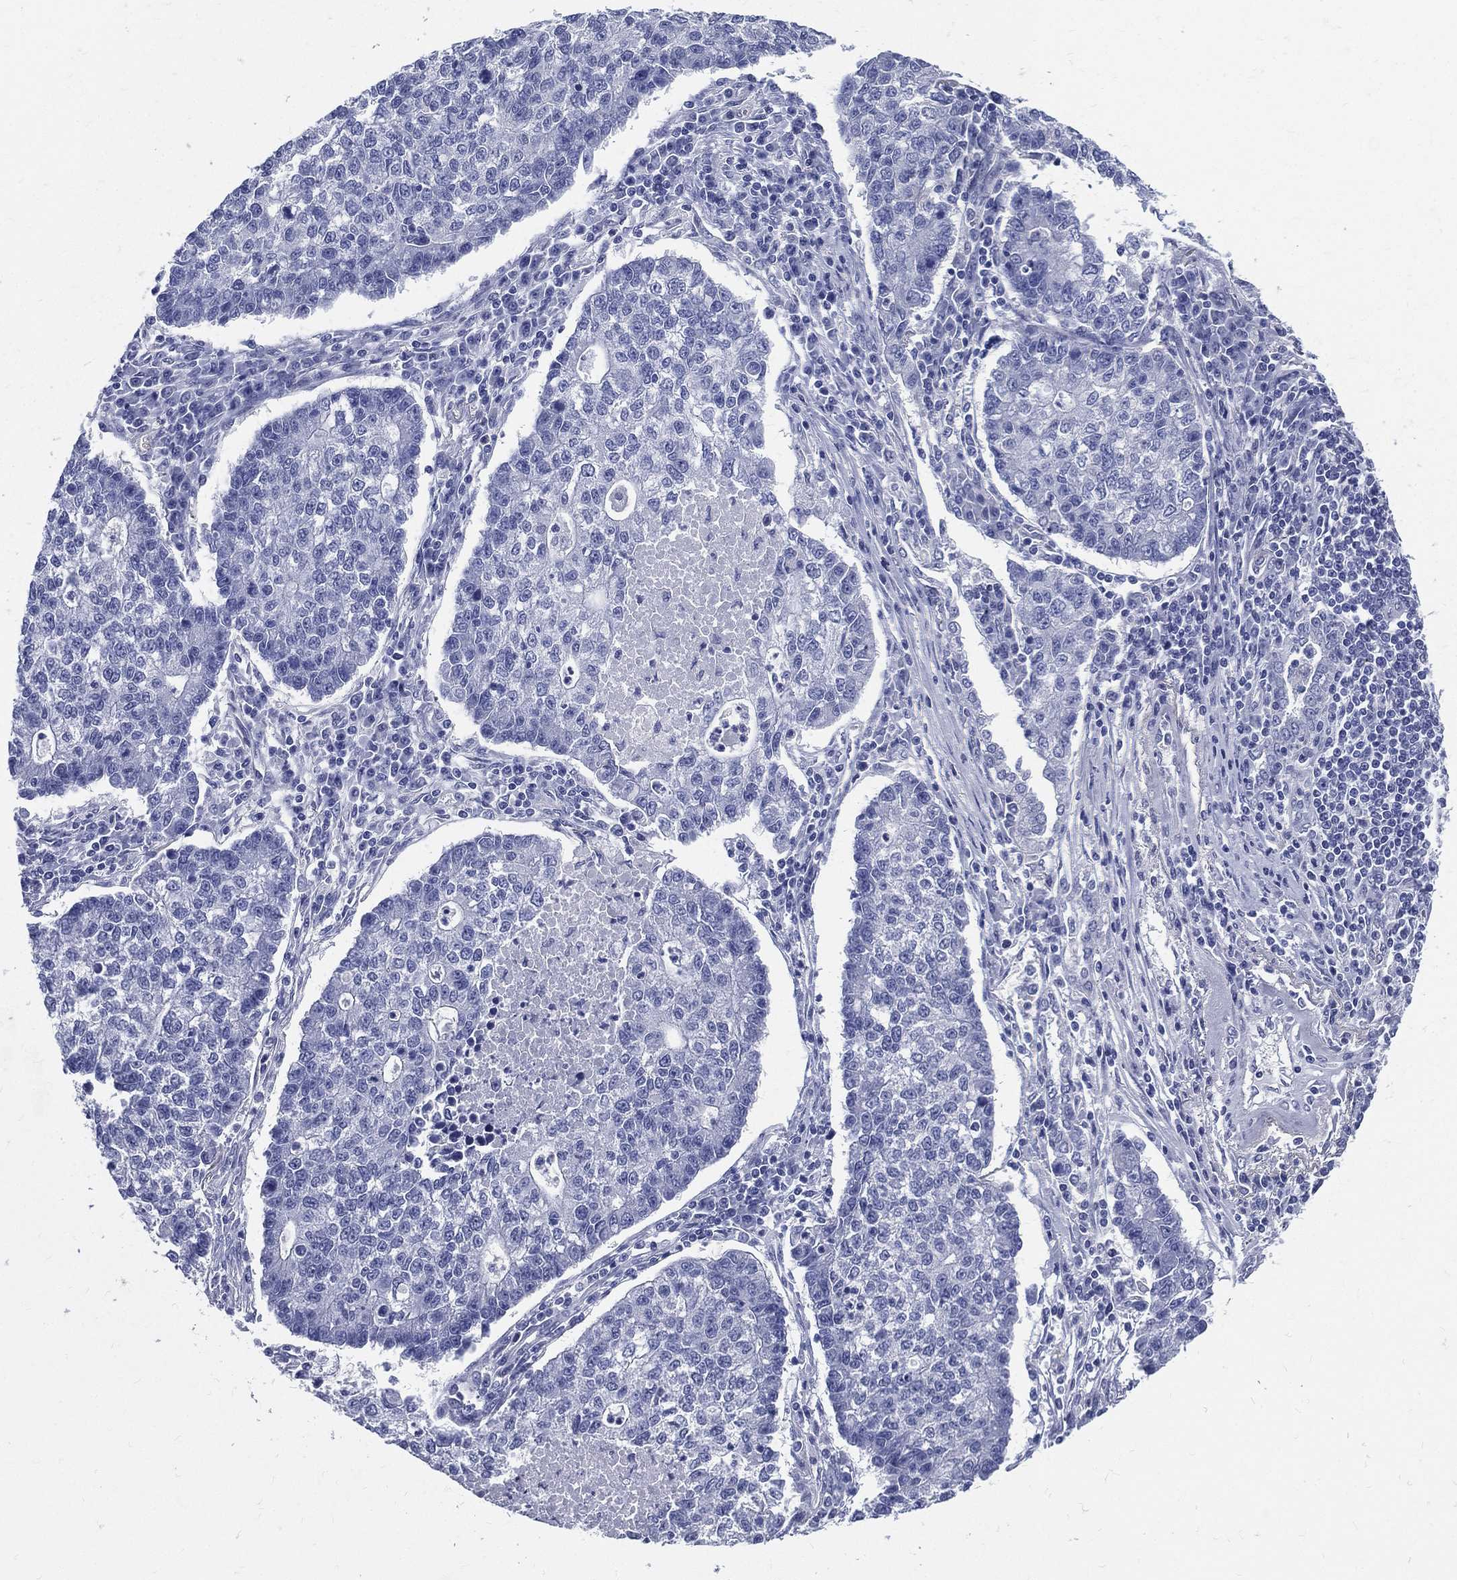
{"staining": {"intensity": "negative", "quantity": "none", "location": "none"}, "tissue": "lung cancer", "cell_type": "Tumor cells", "image_type": "cancer", "snomed": [{"axis": "morphology", "description": "Adenocarcinoma, NOS"}, {"axis": "topography", "description": "Lung"}], "caption": "A high-resolution image shows IHC staining of lung cancer, which displays no significant expression in tumor cells. (Immunohistochemistry, brightfield microscopy, high magnification).", "gene": "DPYS", "patient": {"sex": "male", "age": 57}}